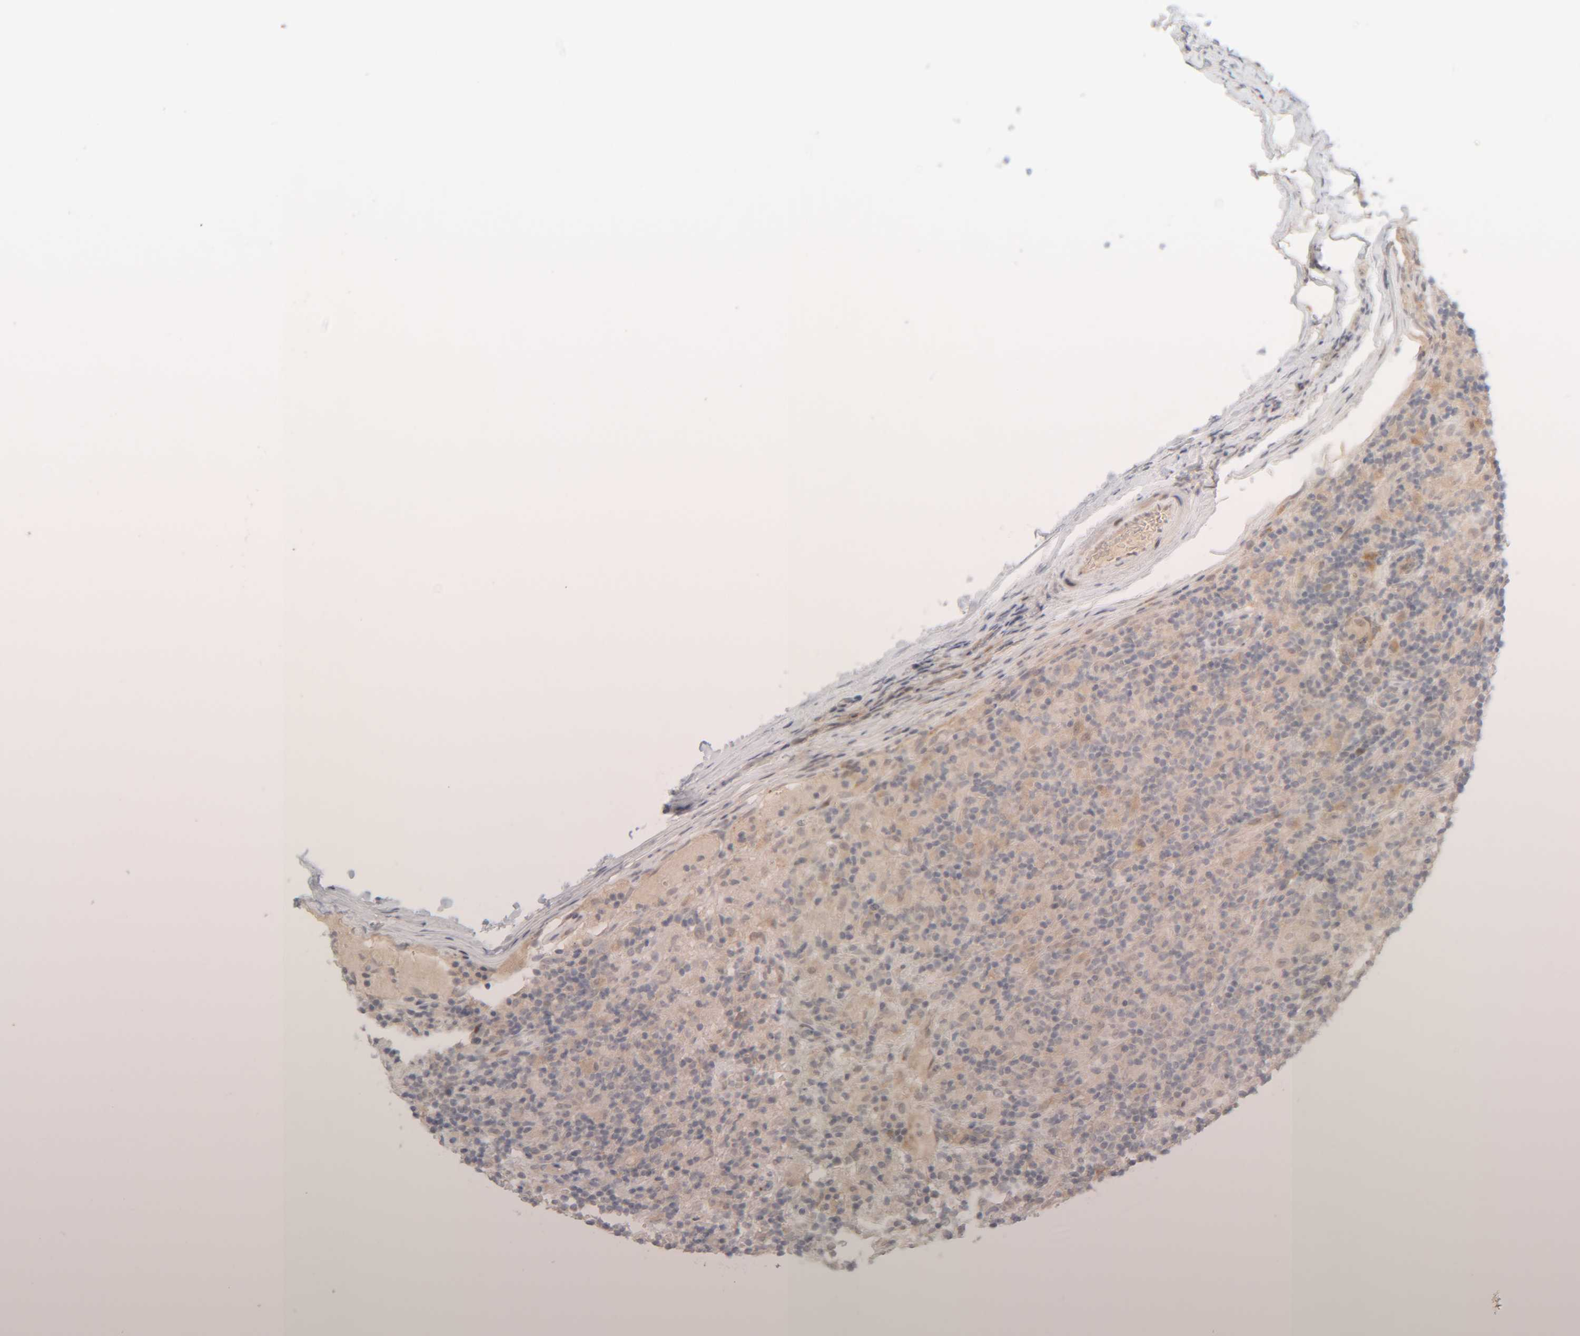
{"staining": {"intensity": "weak", "quantity": "<25%", "location": "cytoplasmic/membranous"}, "tissue": "lymphoma", "cell_type": "Tumor cells", "image_type": "cancer", "snomed": [{"axis": "morphology", "description": "Hodgkin's disease, NOS"}, {"axis": "topography", "description": "Lymph node"}], "caption": "This micrograph is of Hodgkin's disease stained with immunohistochemistry to label a protein in brown with the nuclei are counter-stained blue. There is no staining in tumor cells. (Brightfield microscopy of DAB immunohistochemistry (IHC) at high magnification).", "gene": "CHKA", "patient": {"sex": "male", "age": 70}}